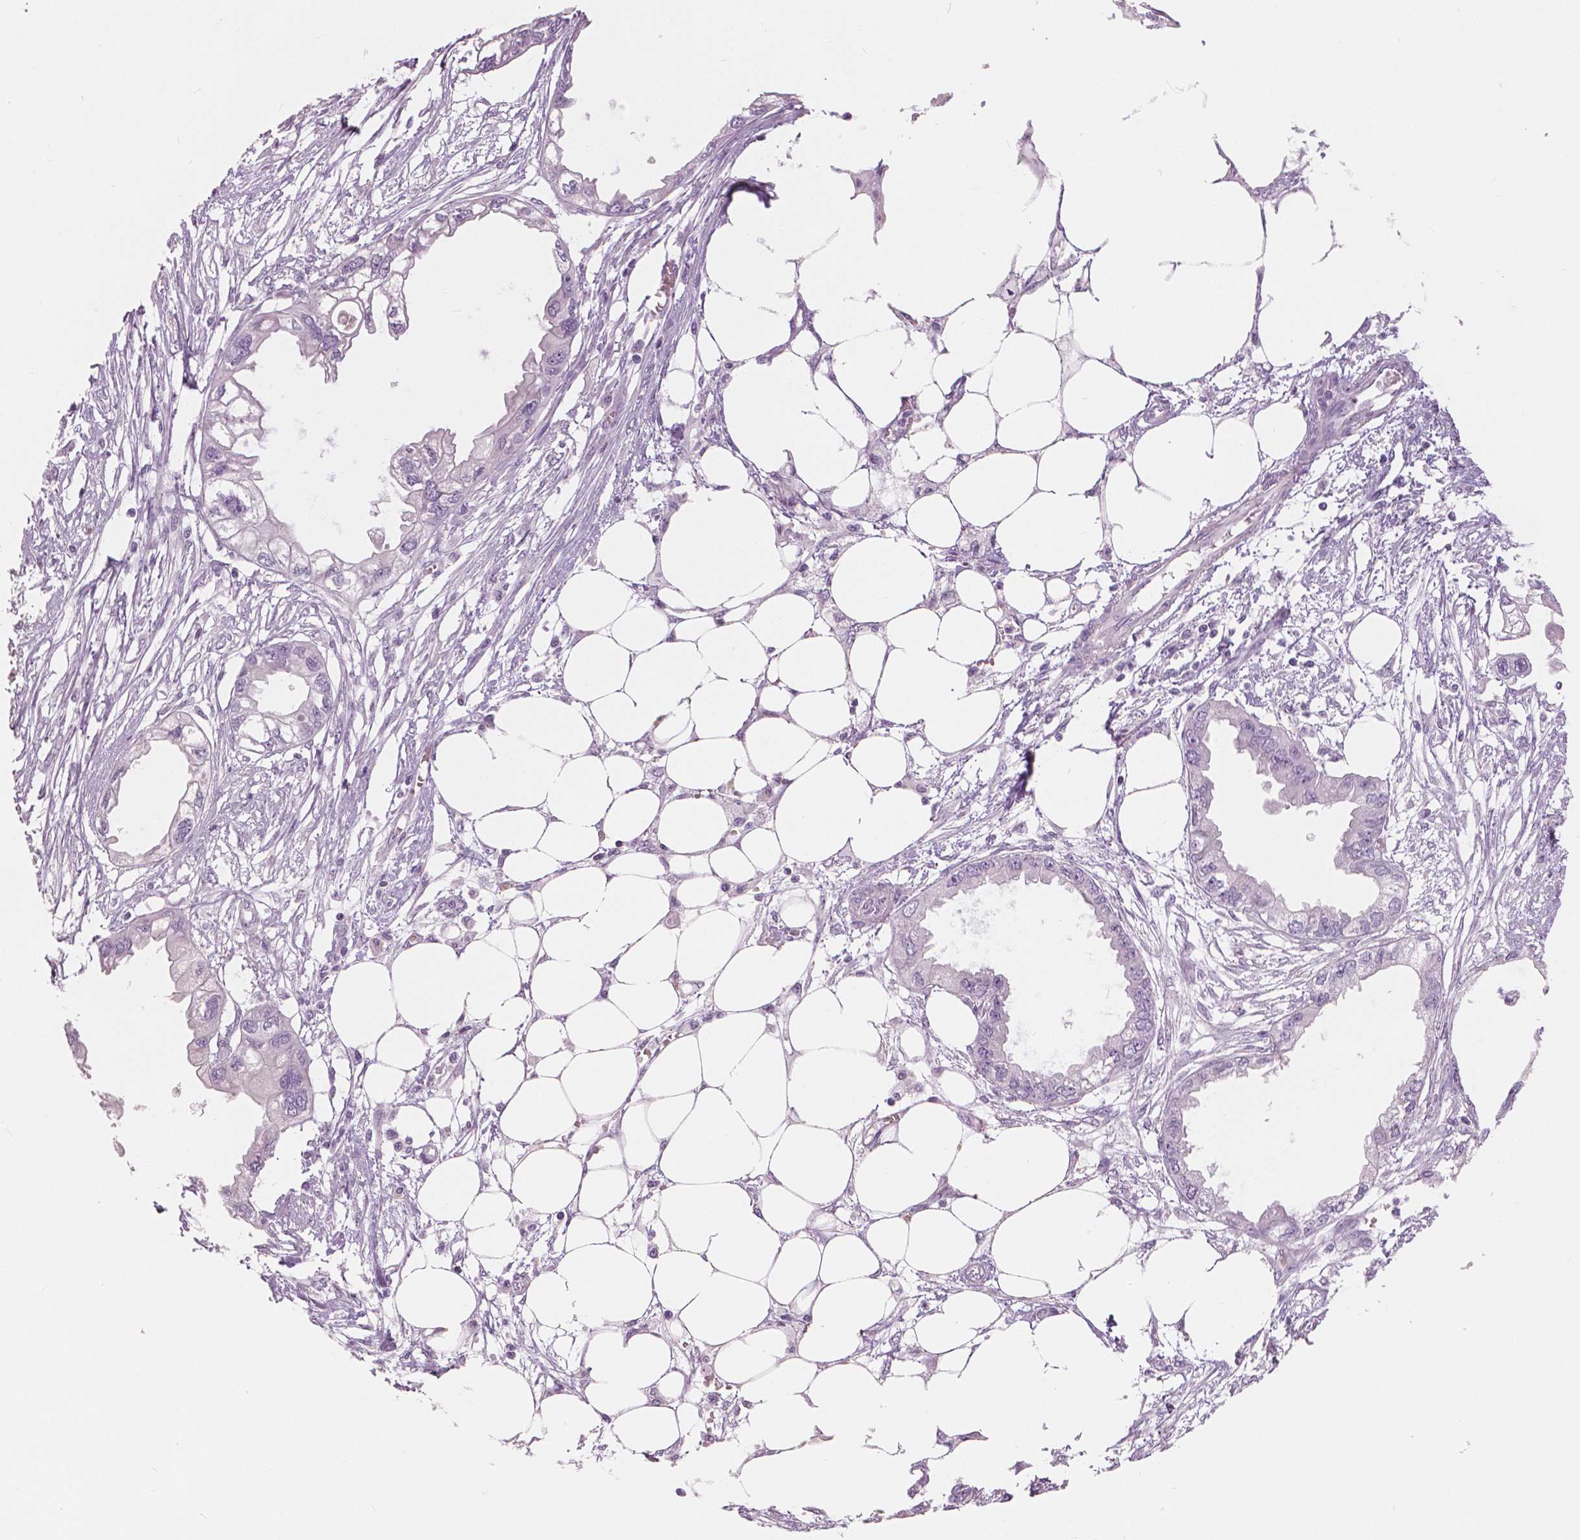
{"staining": {"intensity": "negative", "quantity": "none", "location": "none"}, "tissue": "endometrial cancer", "cell_type": "Tumor cells", "image_type": "cancer", "snomed": [{"axis": "morphology", "description": "Adenocarcinoma, NOS"}, {"axis": "morphology", "description": "Adenocarcinoma, metastatic, NOS"}, {"axis": "topography", "description": "Adipose tissue"}, {"axis": "topography", "description": "Endometrium"}], "caption": "IHC photomicrograph of neoplastic tissue: human adenocarcinoma (endometrial) stained with DAB exhibits no significant protein expression in tumor cells. (DAB IHC with hematoxylin counter stain).", "gene": "SLC24A1", "patient": {"sex": "female", "age": 67}}